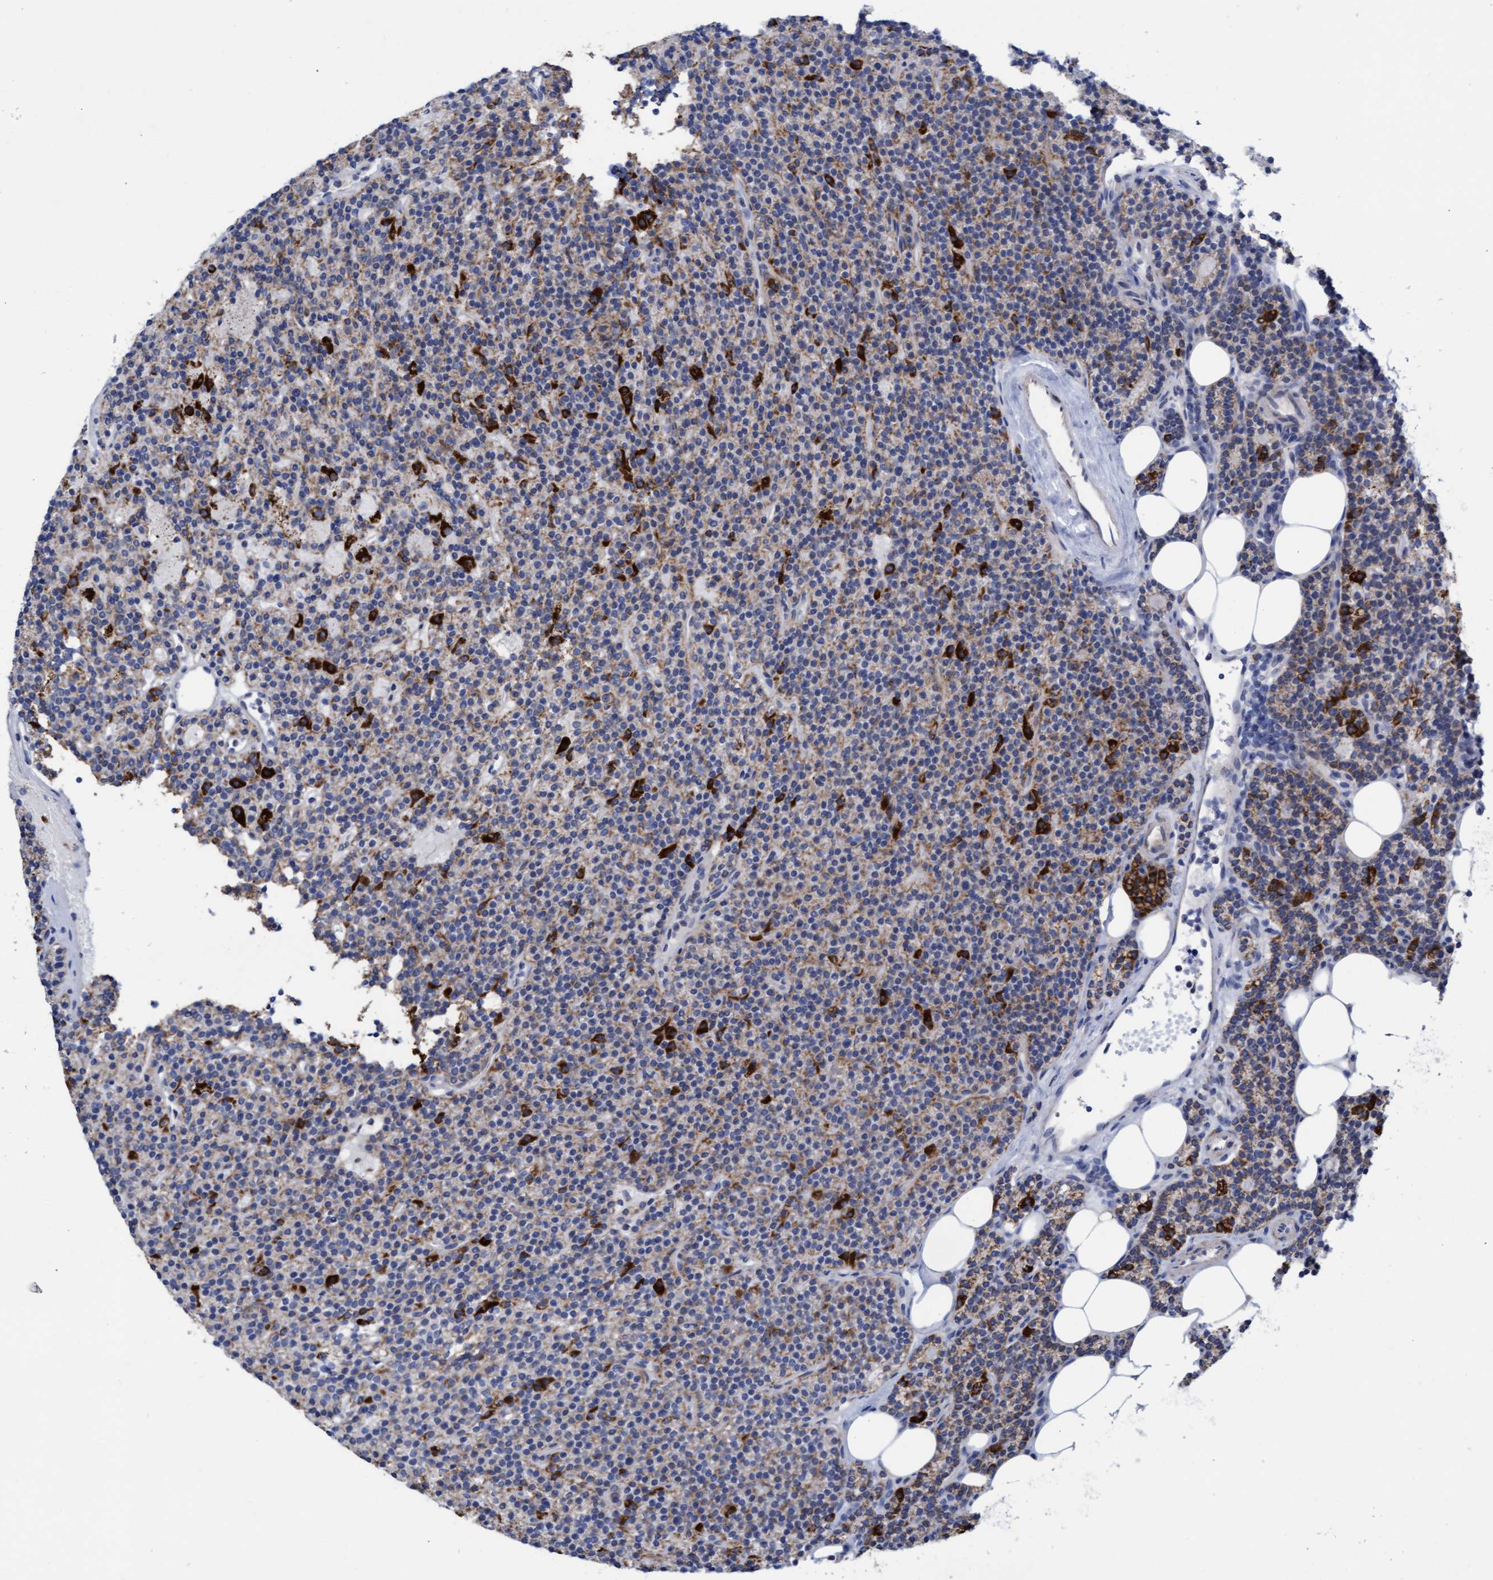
{"staining": {"intensity": "strong", "quantity": "25%-75%", "location": "cytoplasmic/membranous"}, "tissue": "parathyroid gland", "cell_type": "Glandular cells", "image_type": "normal", "snomed": [{"axis": "morphology", "description": "Normal tissue, NOS"}, {"axis": "topography", "description": "Parathyroid gland"}], "caption": "Approximately 25%-75% of glandular cells in benign human parathyroid gland display strong cytoplasmic/membranous protein expression as visualized by brown immunohistochemical staining.", "gene": "ZNF750", "patient": {"sex": "male", "age": 75}}